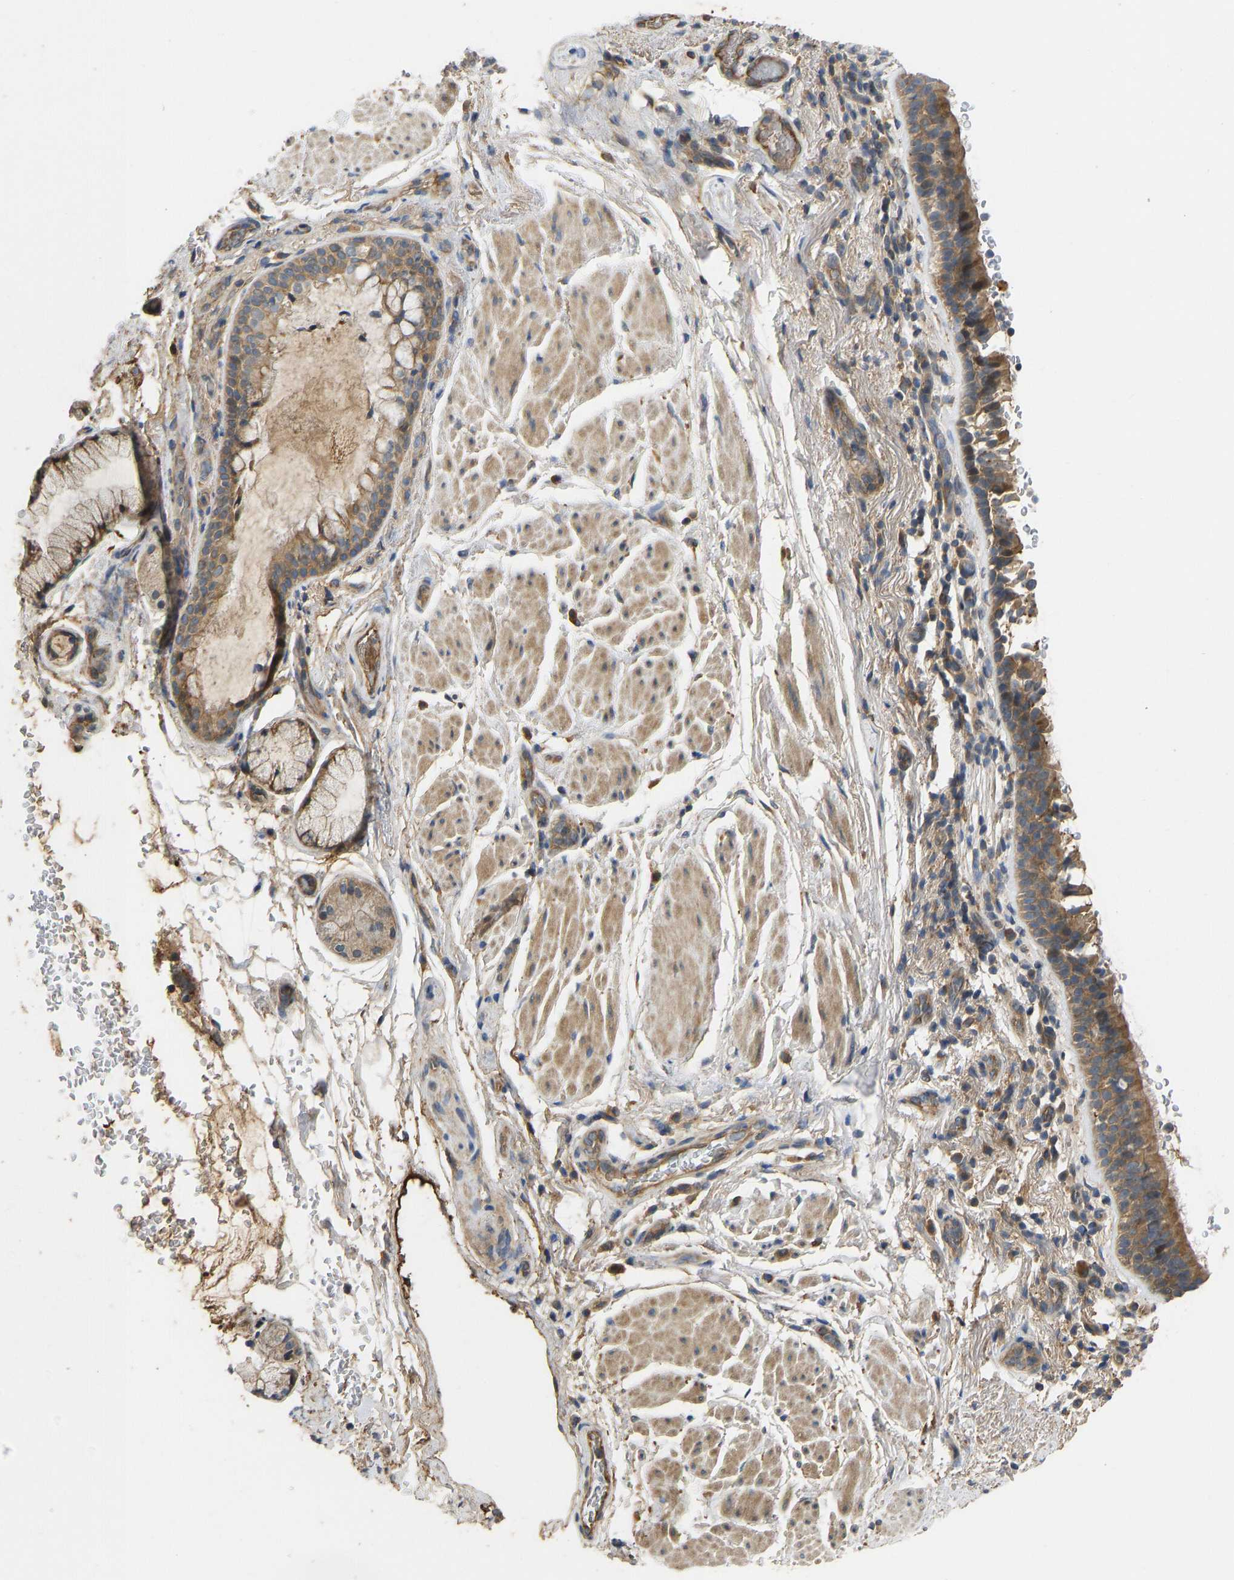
{"staining": {"intensity": "moderate", "quantity": ">75%", "location": "cytoplasmic/membranous"}, "tissue": "bronchus", "cell_type": "Respiratory epithelial cells", "image_type": "normal", "snomed": [{"axis": "morphology", "description": "Normal tissue, NOS"}, {"axis": "morphology", "description": "Inflammation, NOS"}, {"axis": "topography", "description": "Cartilage tissue"}, {"axis": "topography", "description": "Bronchus"}], "caption": "A high-resolution histopathology image shows IHC staining of benign bronchus, which exhibits moderate cytoplasmic/membranous staining in about >75% of respiratory epithelial cells.", "gene": "VCPKMT", "patient": {"sex": "male", "age": 77}}